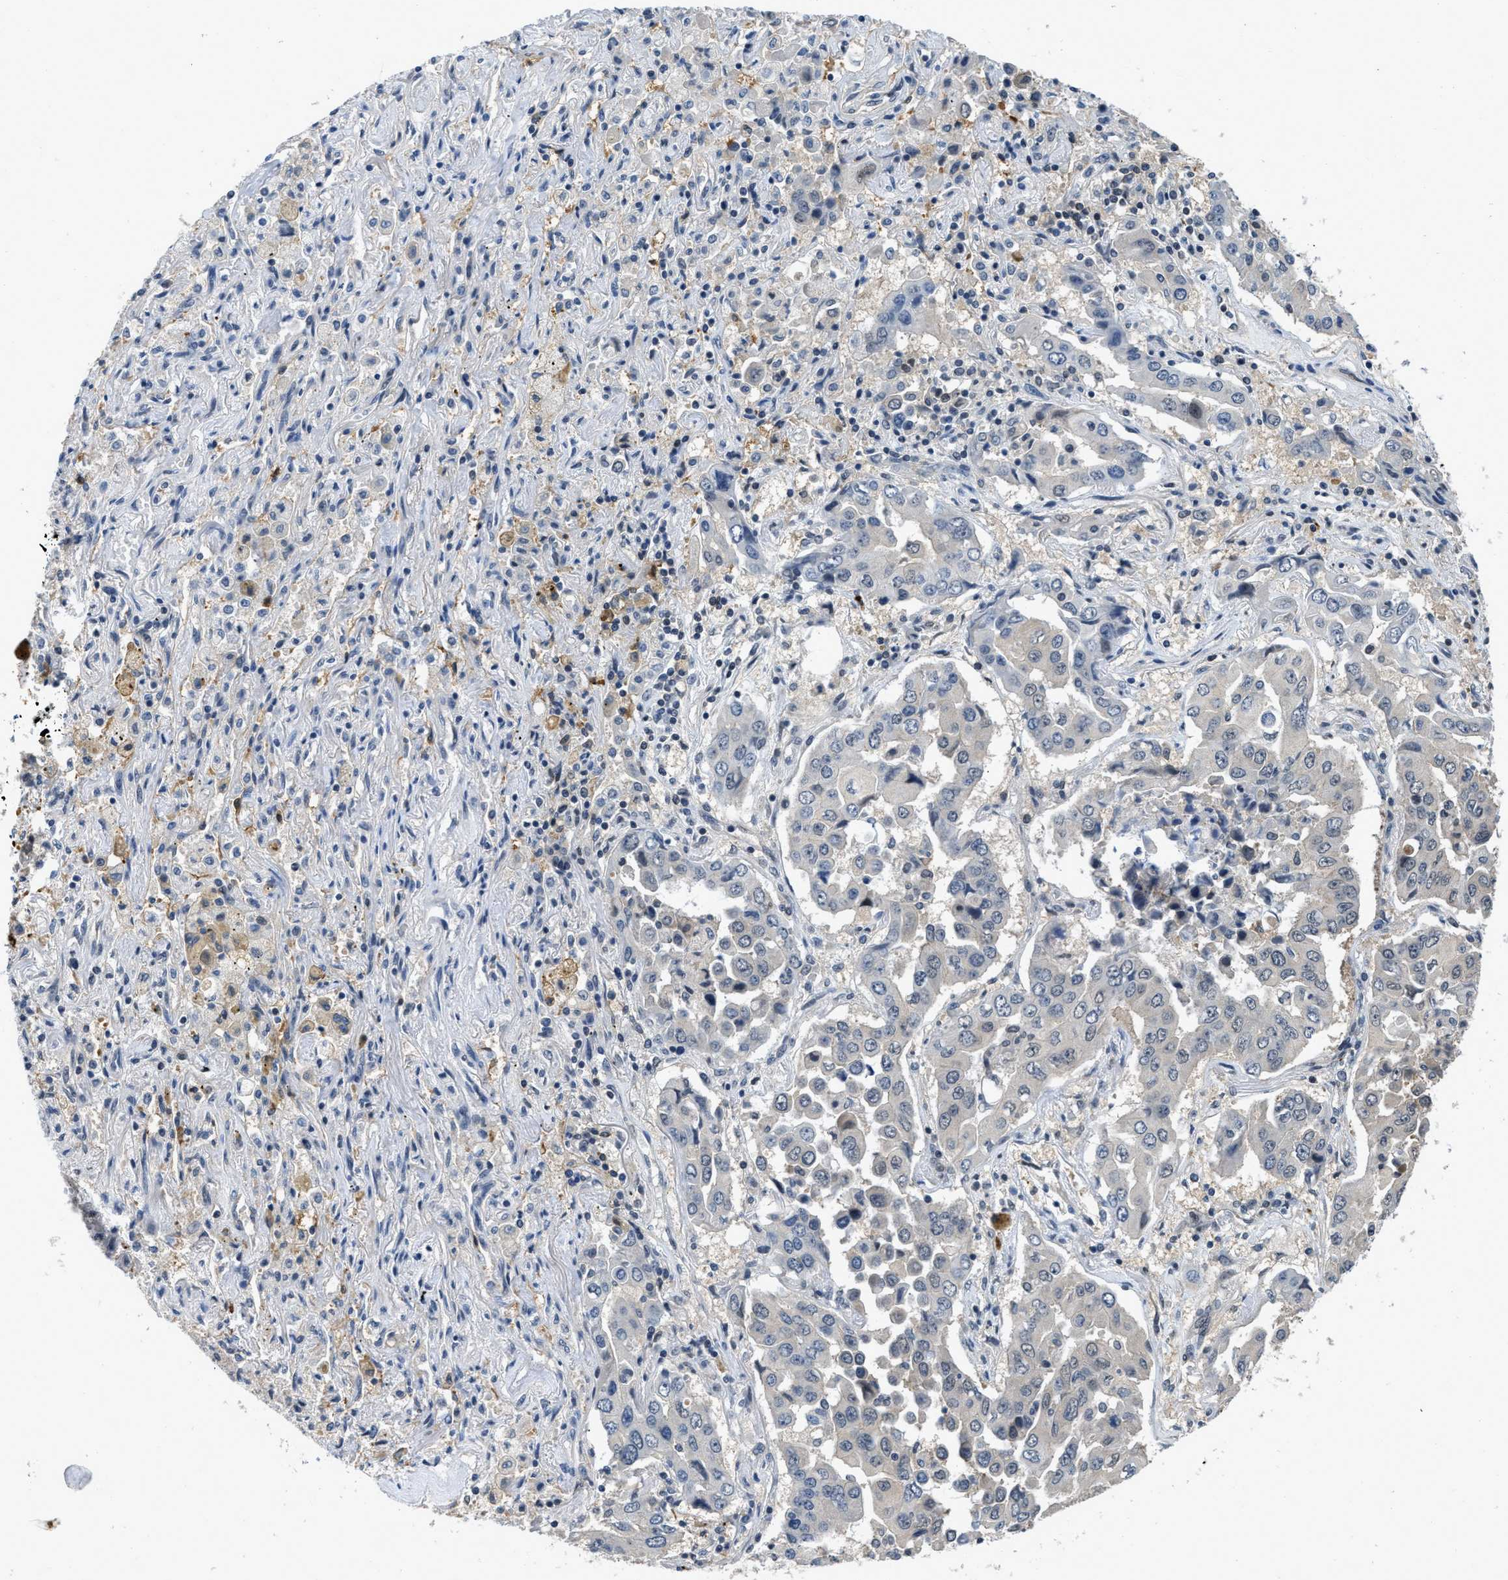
{"staining": {"intensity": "negative", "quantity": "none", "location": "none"}, "tissue": "lung cancer", "cell_type": "Tumor cells", "image_type": "cancer", "snomed": [{"axis": "morphology", "description": "Adenocarcinoma, NOS"}, {"axis": "topography", "description": "Lung"}], "caption": "Immunohistochemical staining of lung adenocarcinoma shows no significant staining in tumor cells.", "gene": "TES", "patient": {"sex": "female", "age": 65}}